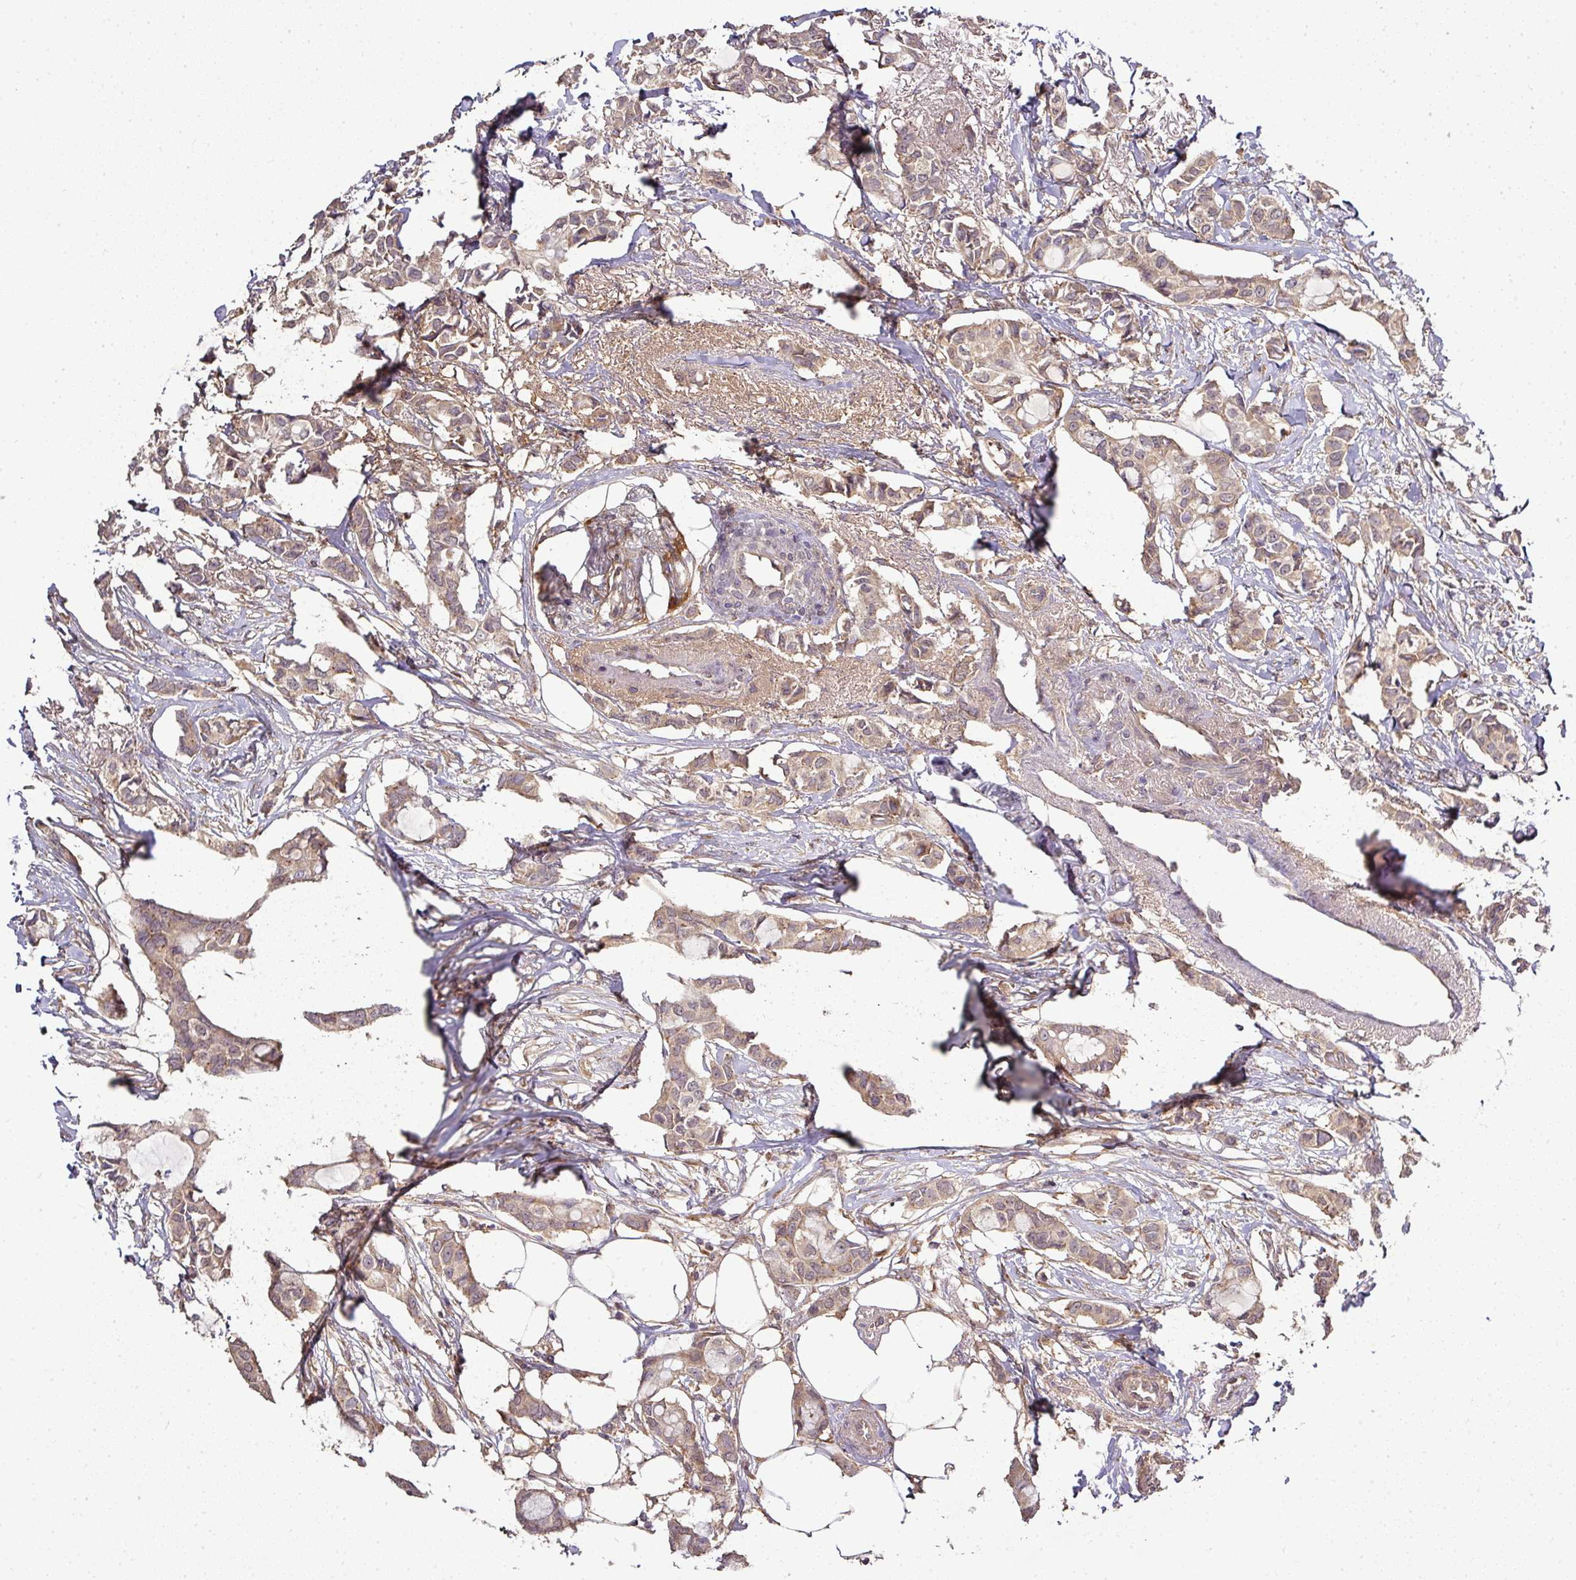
{"staining": {"intensity": "weak", "quantity": ">75%", "location": "cytoplasmic/membranous"}, "tissue": "breast cancer", "cell_type": "Tumor cells", "image_type": "cancer", "snomed": [{"axis": "morphology", "description": "Duct carcinoma"}, {"axis": "topography", "description": "Breast"}], "caption": "This micrograph exhibits breast invasive ductal carcinoma stained with immunohistochemistry to label a protein in brown. The cytoplasmic/membranous of tumor cells show weak positivity for the protein. Nuclei are counter-stained blue.", "gene": "GALP", "patient": {"sex": "female", "age": 73}}